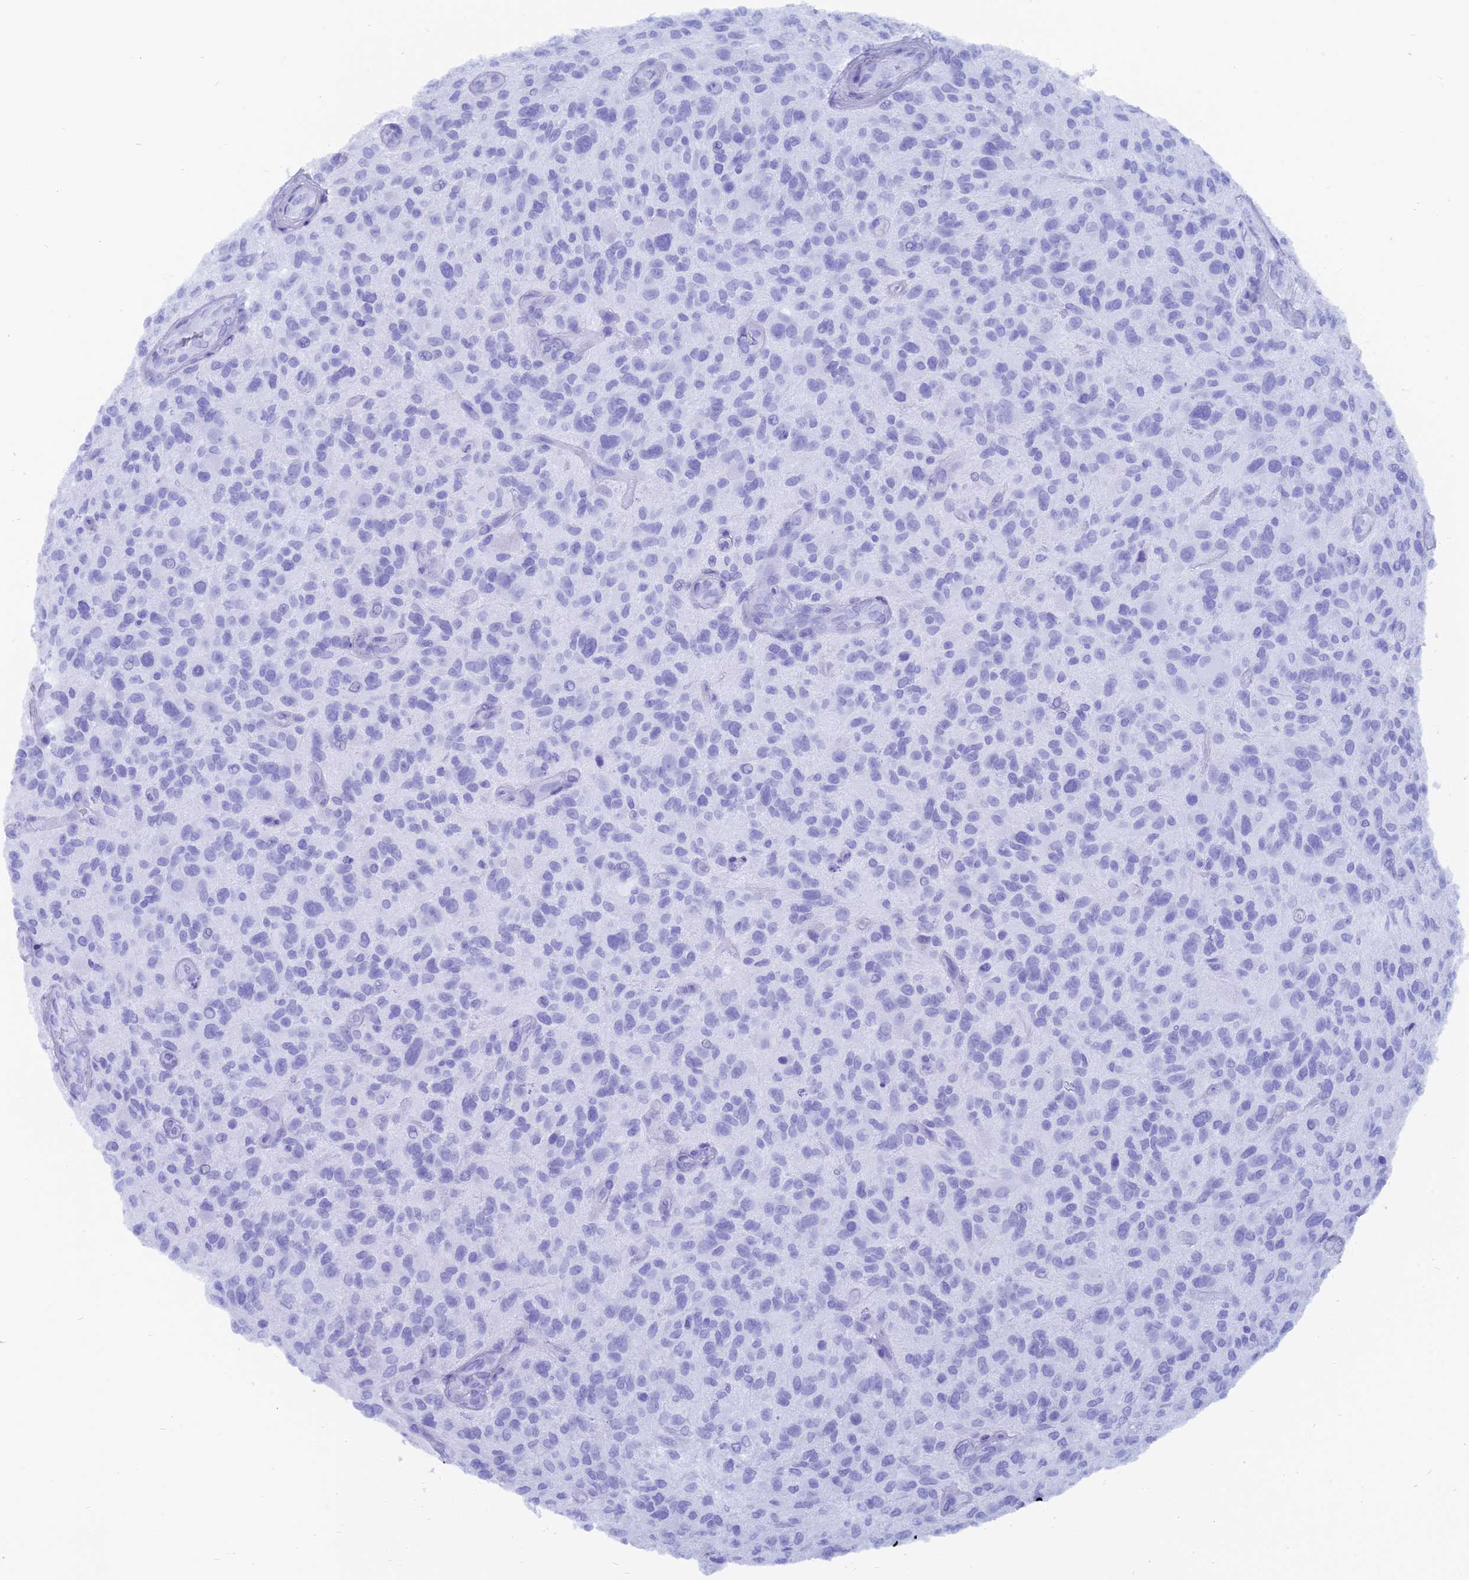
{"staining": {"intensity": "negative", "quantity": "none", "location": "none"}, "tissue": "glioma", "cell_type": "Tumor cells", "image_type": "cancer", "snomed": [{"axis": "morphology", "description": "Glioma, malignant, High grade"}, {"axis": "topography", "description": "Brain"}], "caption": "Tumor cells are negative for brown protein staining in glioma.", "gene": "CAPS", "patient": {"sex": "male", "age": 47}}